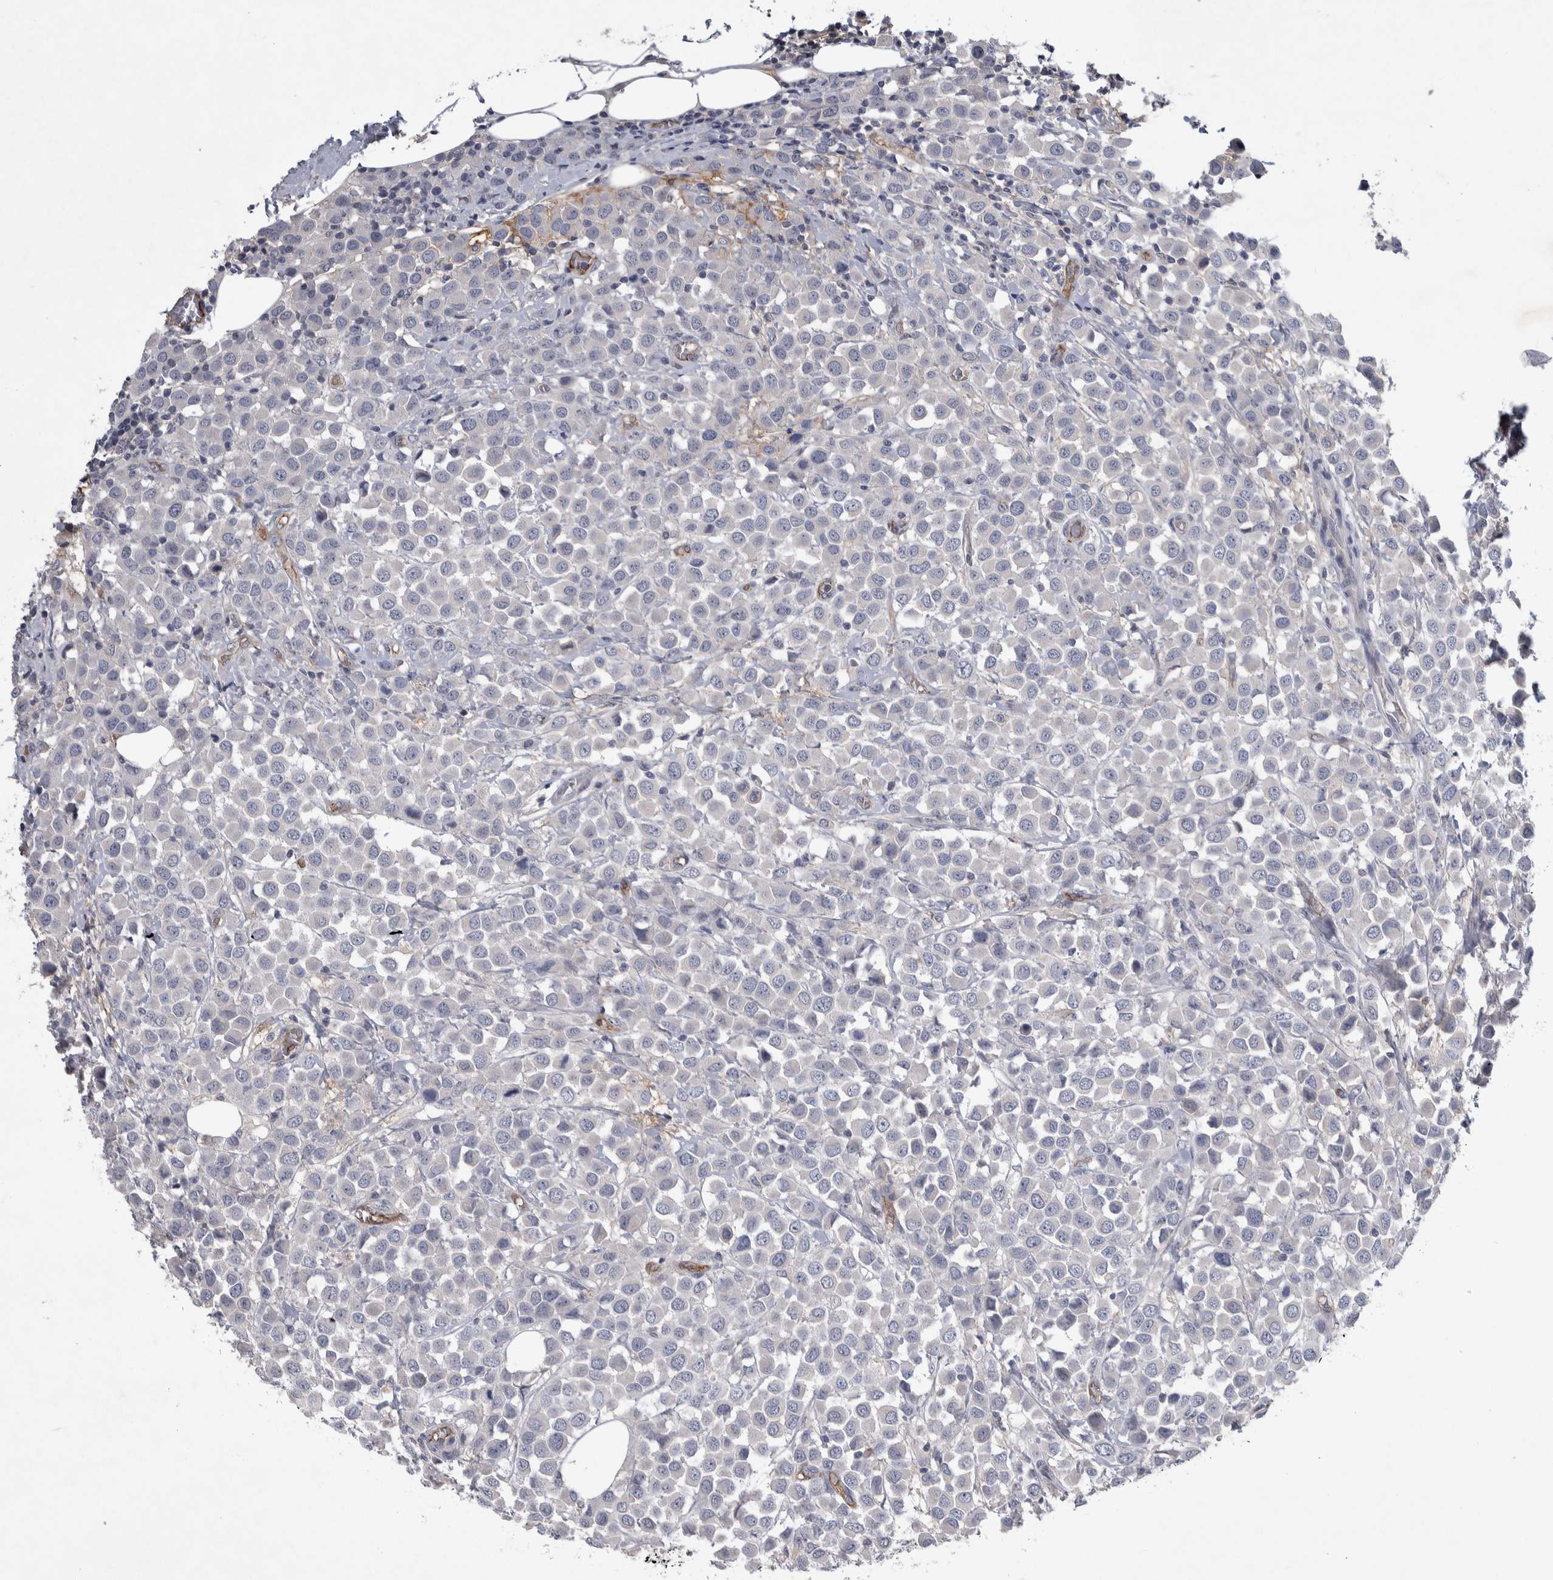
{"staining": {"intensity": "negative", "quantity": "none", "location": "none"}, "tissue": "breast cancer", "cell_type": "Tumor cells", "image_type": "cancer", "snomed": [{"axis": "morphology", "description": "Duct carcinoma"}, {"axis": "topography", "description": "Breast"}], "caption": "Immunohistochemical staining of human breast cancer (invasive ductal carcinoma) exhibits no significant positivity in tumor cells.", "gene": "CEP131", "patient": {"sex": "female", "age": 61}}